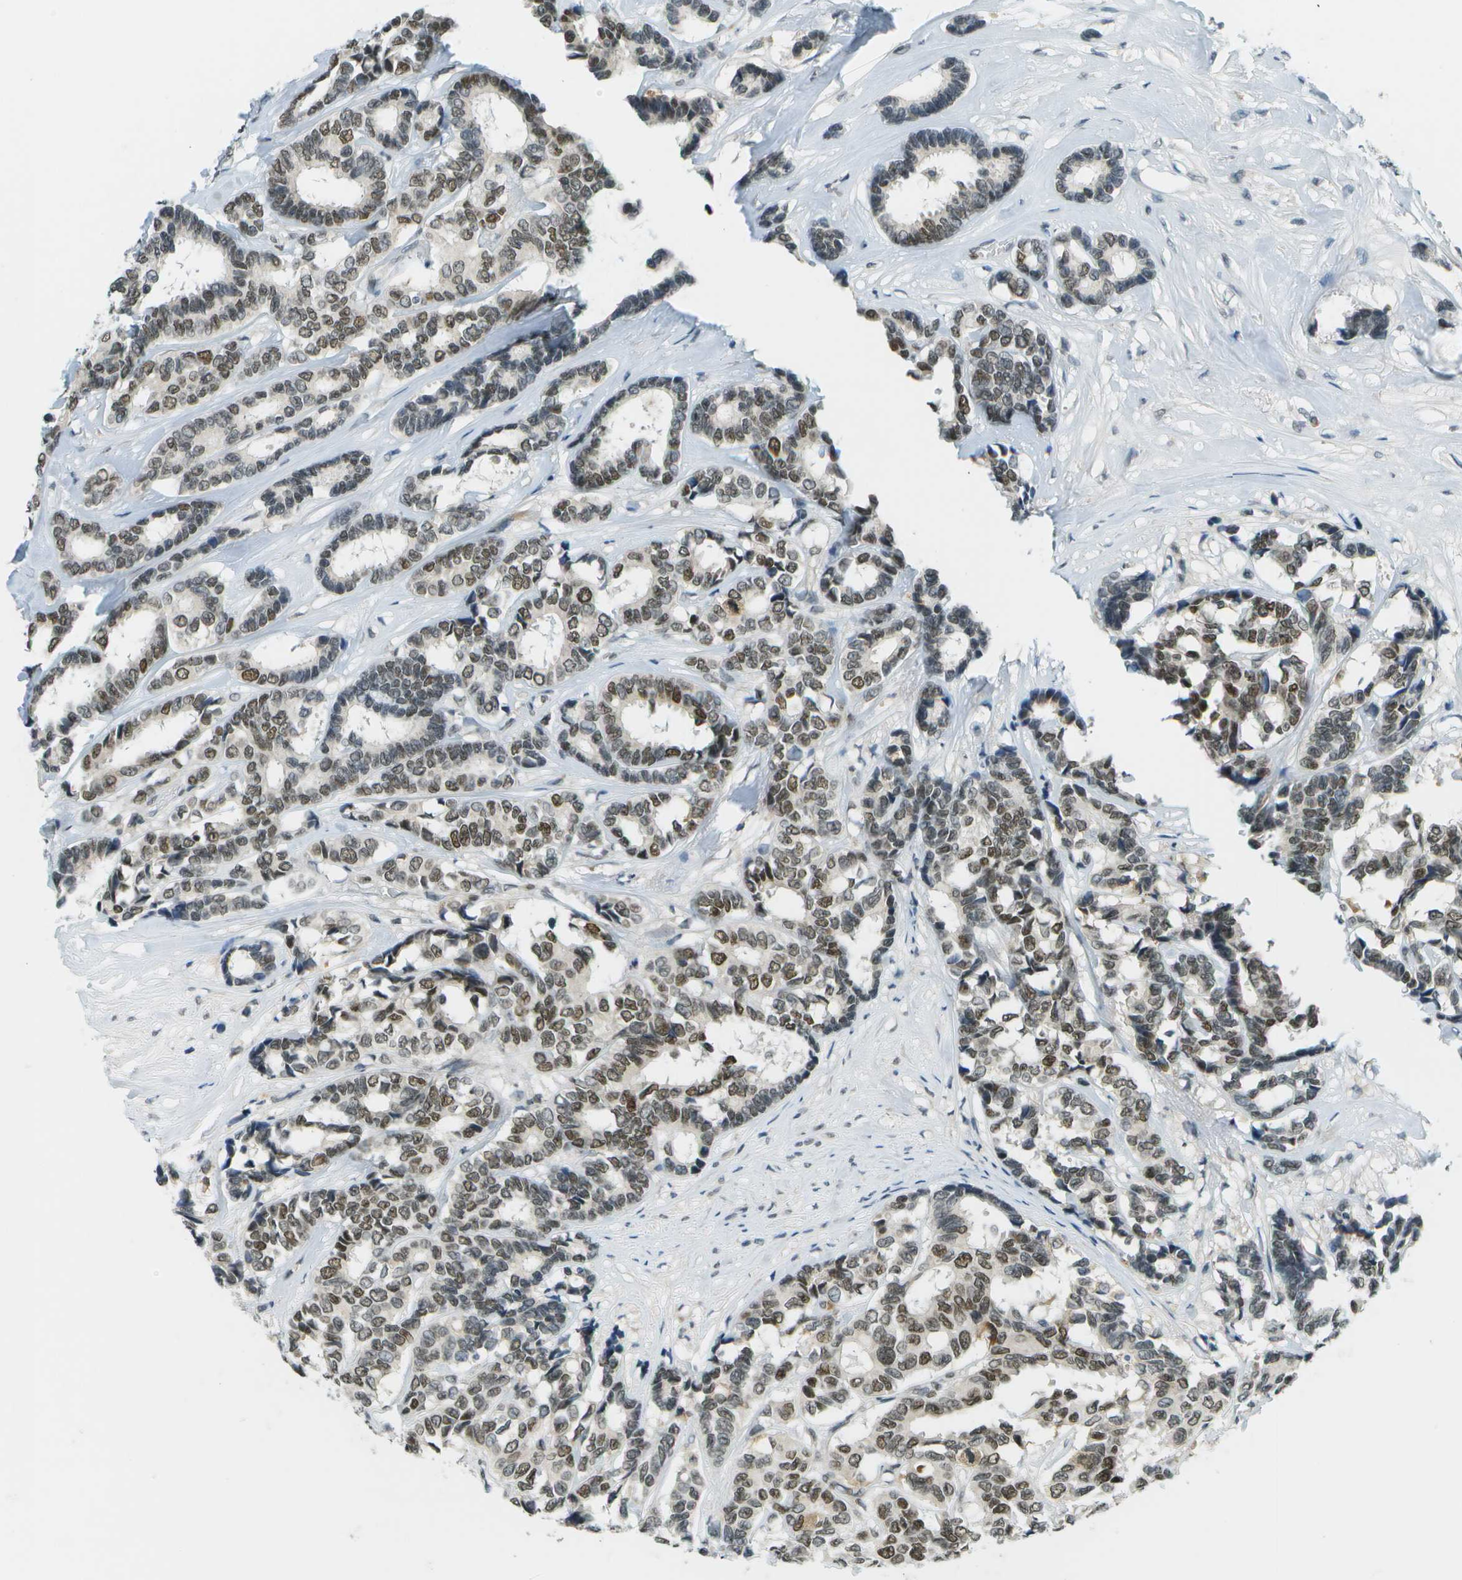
{"staining": {"intensity": "moderate", "quantity": ">75%", "location": "nuclear"}, "tissue": "breast cancer", "cell_type": "Tumor cells", "image_type": "cancer", "snomed": [{"axis": "morphology", "description": "Duct carcinoma"}, {"axis": "topography", "description": "Breast"}], "caption": "IHC histopathology image of human breast cancer stained for a protein (brown), which shows medium levels of moderate nuclear staining in about >75% of tumor cells.", "gene": "CBX5", "patient": {"sex": "female", "age": 87}}